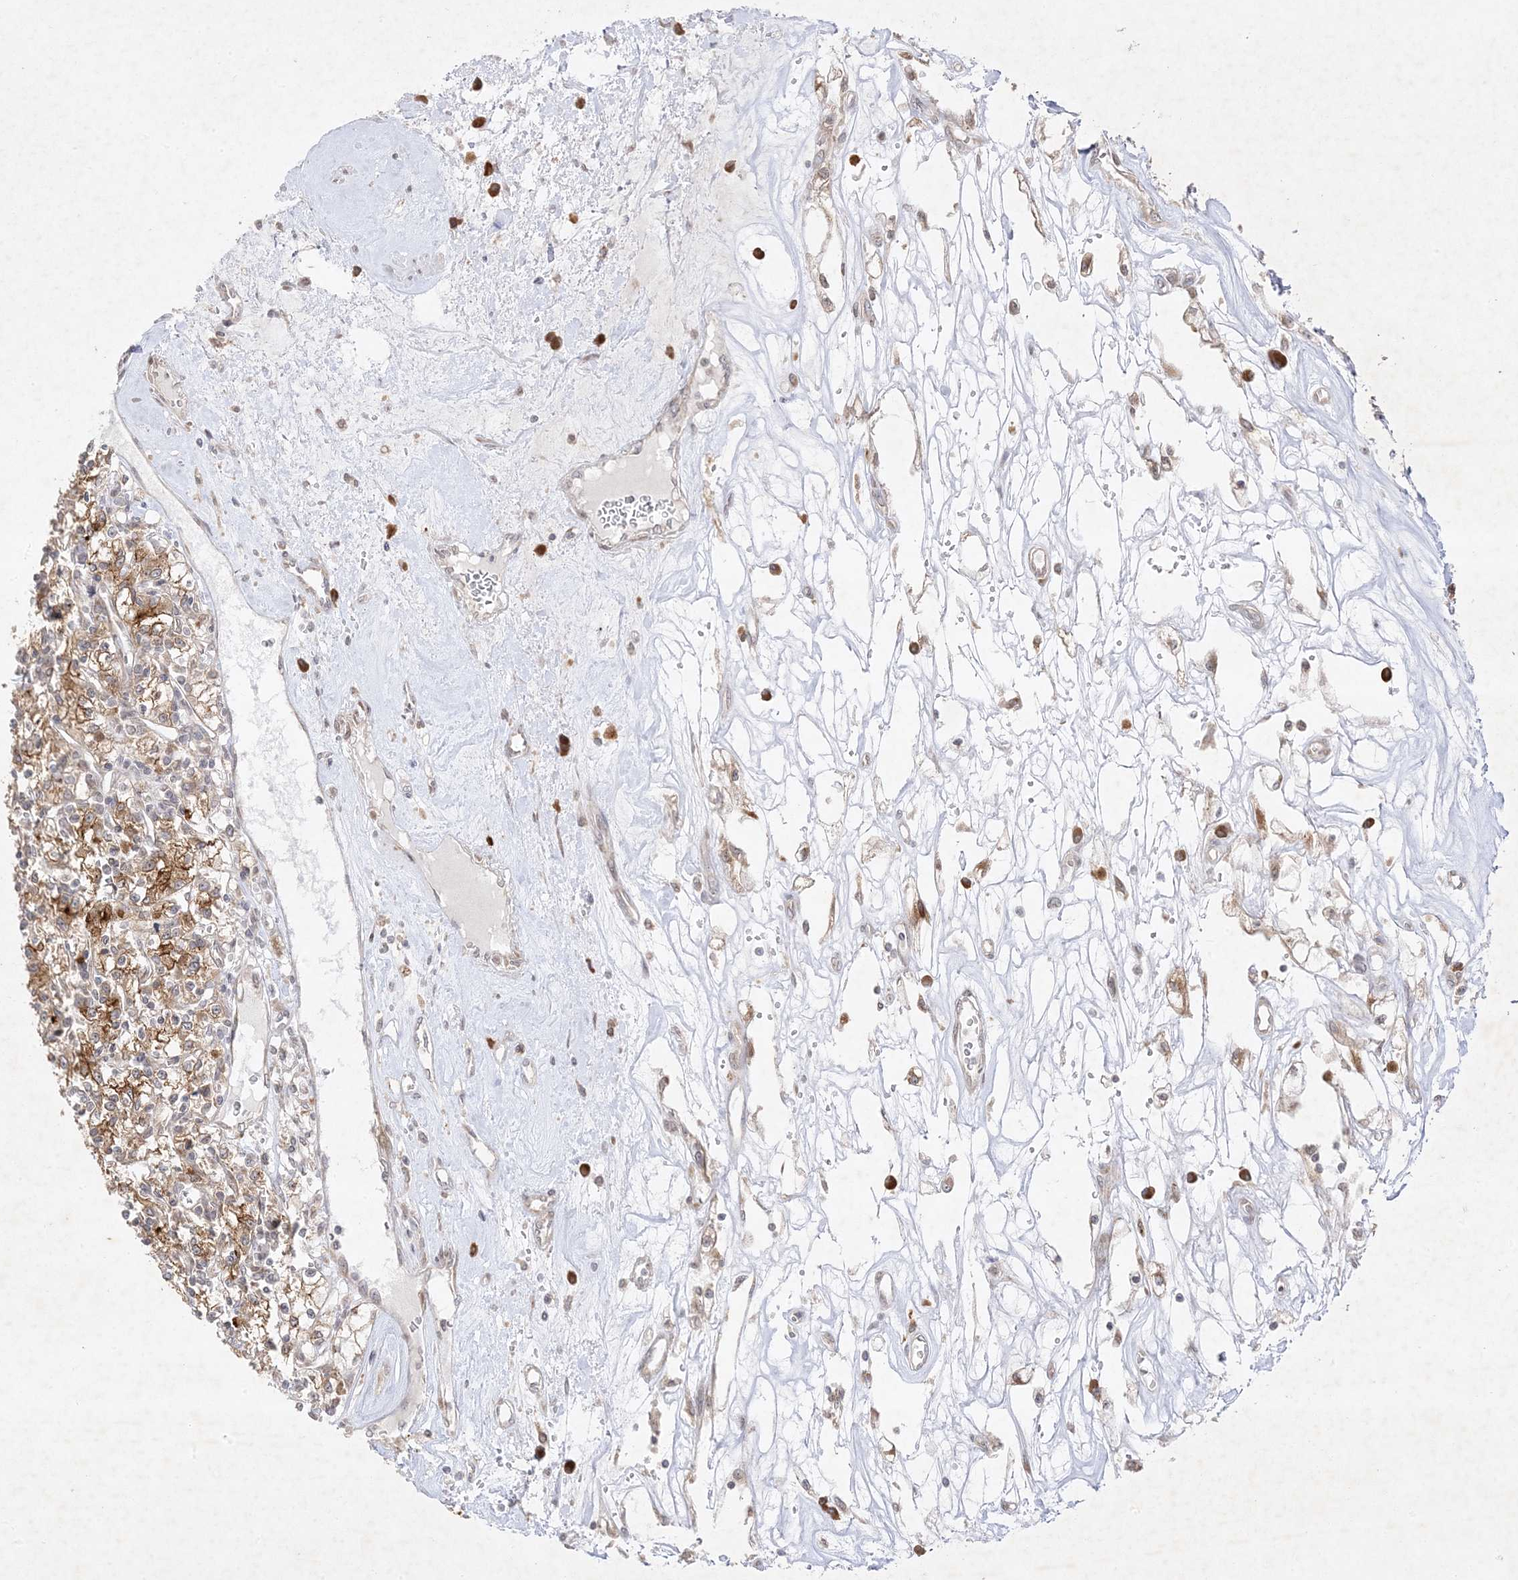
{"staining": {"intensity": "moderate", "quantity": ">75%", "location": "cytoplasmic/membranous"}, "tissue": "renal cancer", "cell_type": "Tumor cells", "image_type": "cancer", "snomed": [{"axis": "morphology", "description": "Adenocarcinoma, NOS"}, {"axis": "topography", "description": "Kidney"}], "caption": "Adenocarcinoma (renal) stained for a protein (brown) shows moderate cytoplasmic/membranous positive staining in about >75% of tumor cells.", "gene": "C2CD2", "patient": {"sex": "female", "age": 59}}